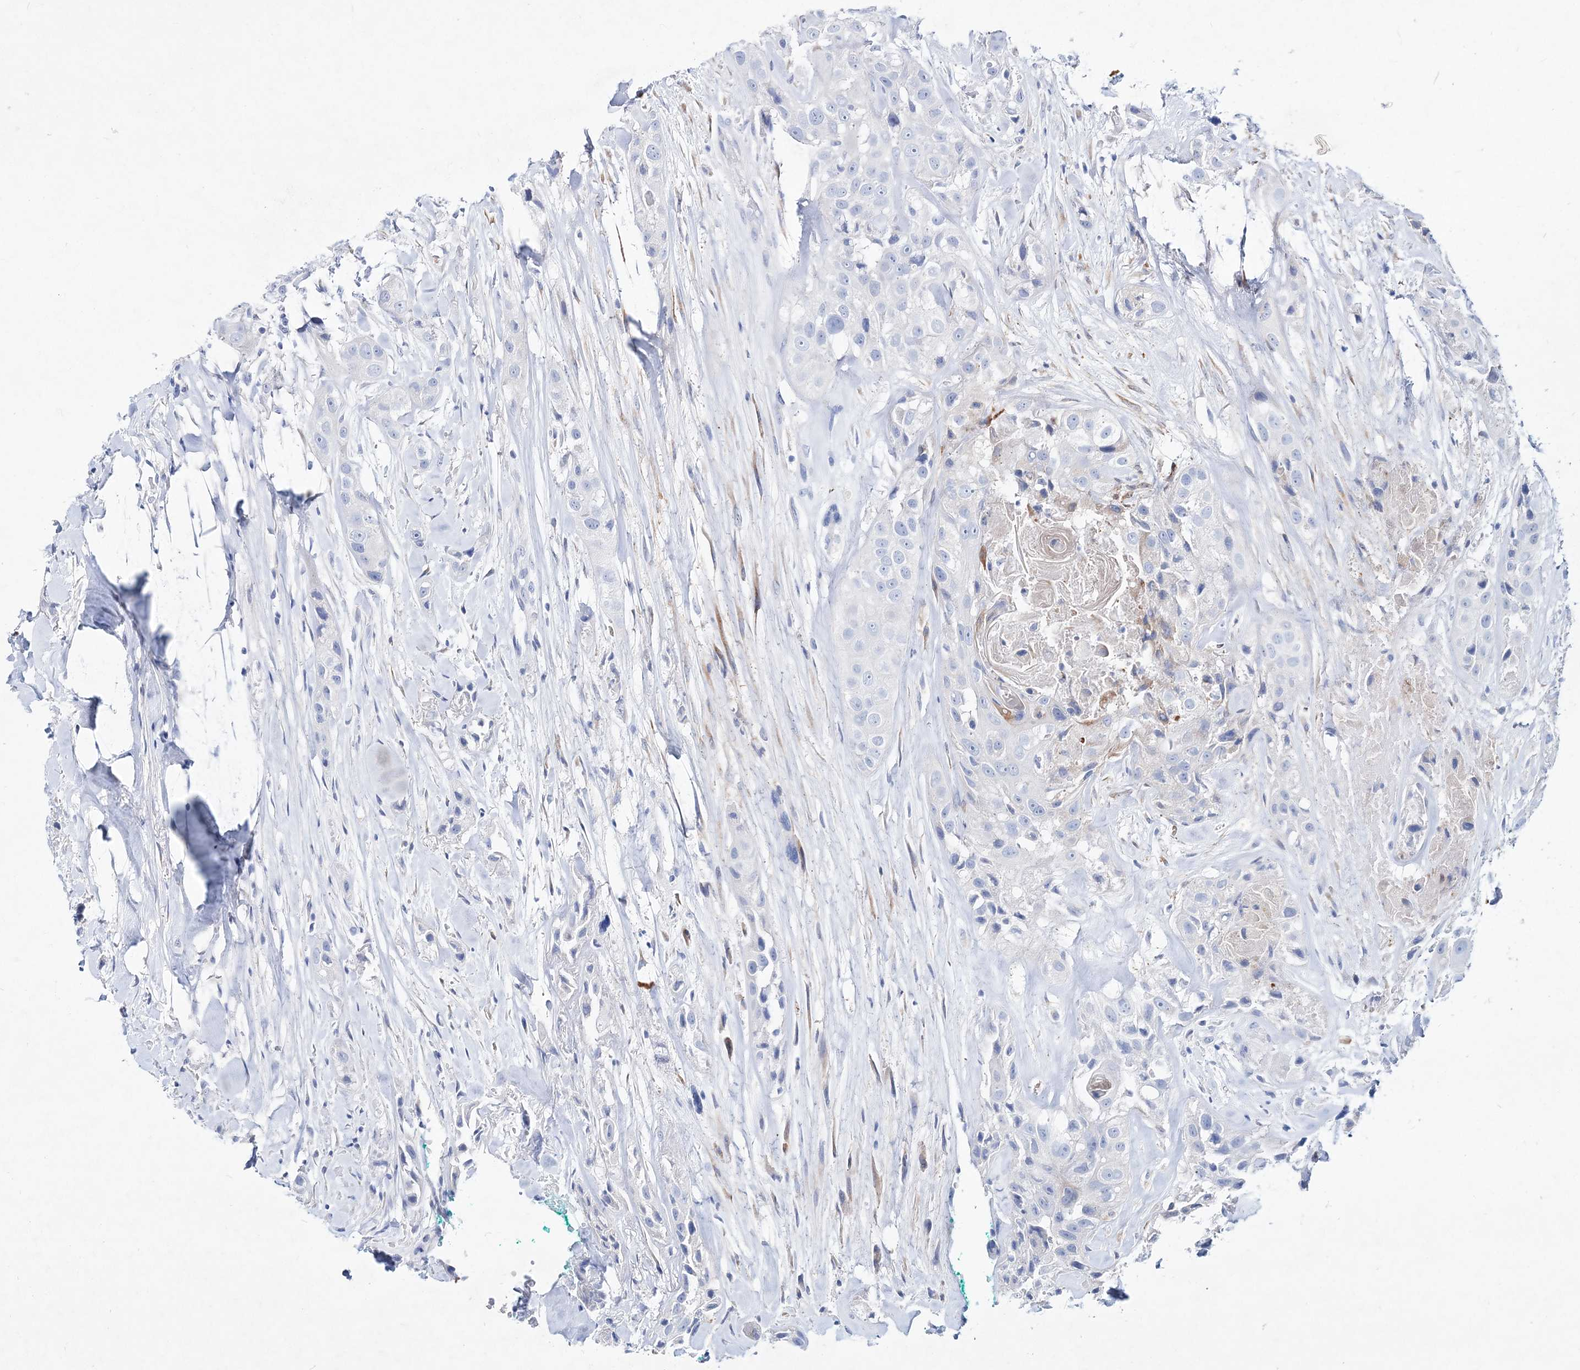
{"staining": {"intensity": "negative", "quantity": "none", "location": "none"}, "tissue": "head and neck cancer", "cell_type": "Tumor cells", "image_type": "cancer", "snomed": [{"axis": "morphology", "description": "Normal tissue, NOS"}, {"axis": "morphology", "description": "Squamous cell carcinoma, NOS"}, {"axis": "topography", "description": "Skeletal muscle"}, {"axis": "topography", "description": "Head-Neck"}], "caption": "DAB immunohistochemical staining of human squamous cell carcinoma (head and neck) demonstrates no significant positivity in tumor cells.", "gene": "SPINK7", "patient": {"sex": "male", "age": 51}}